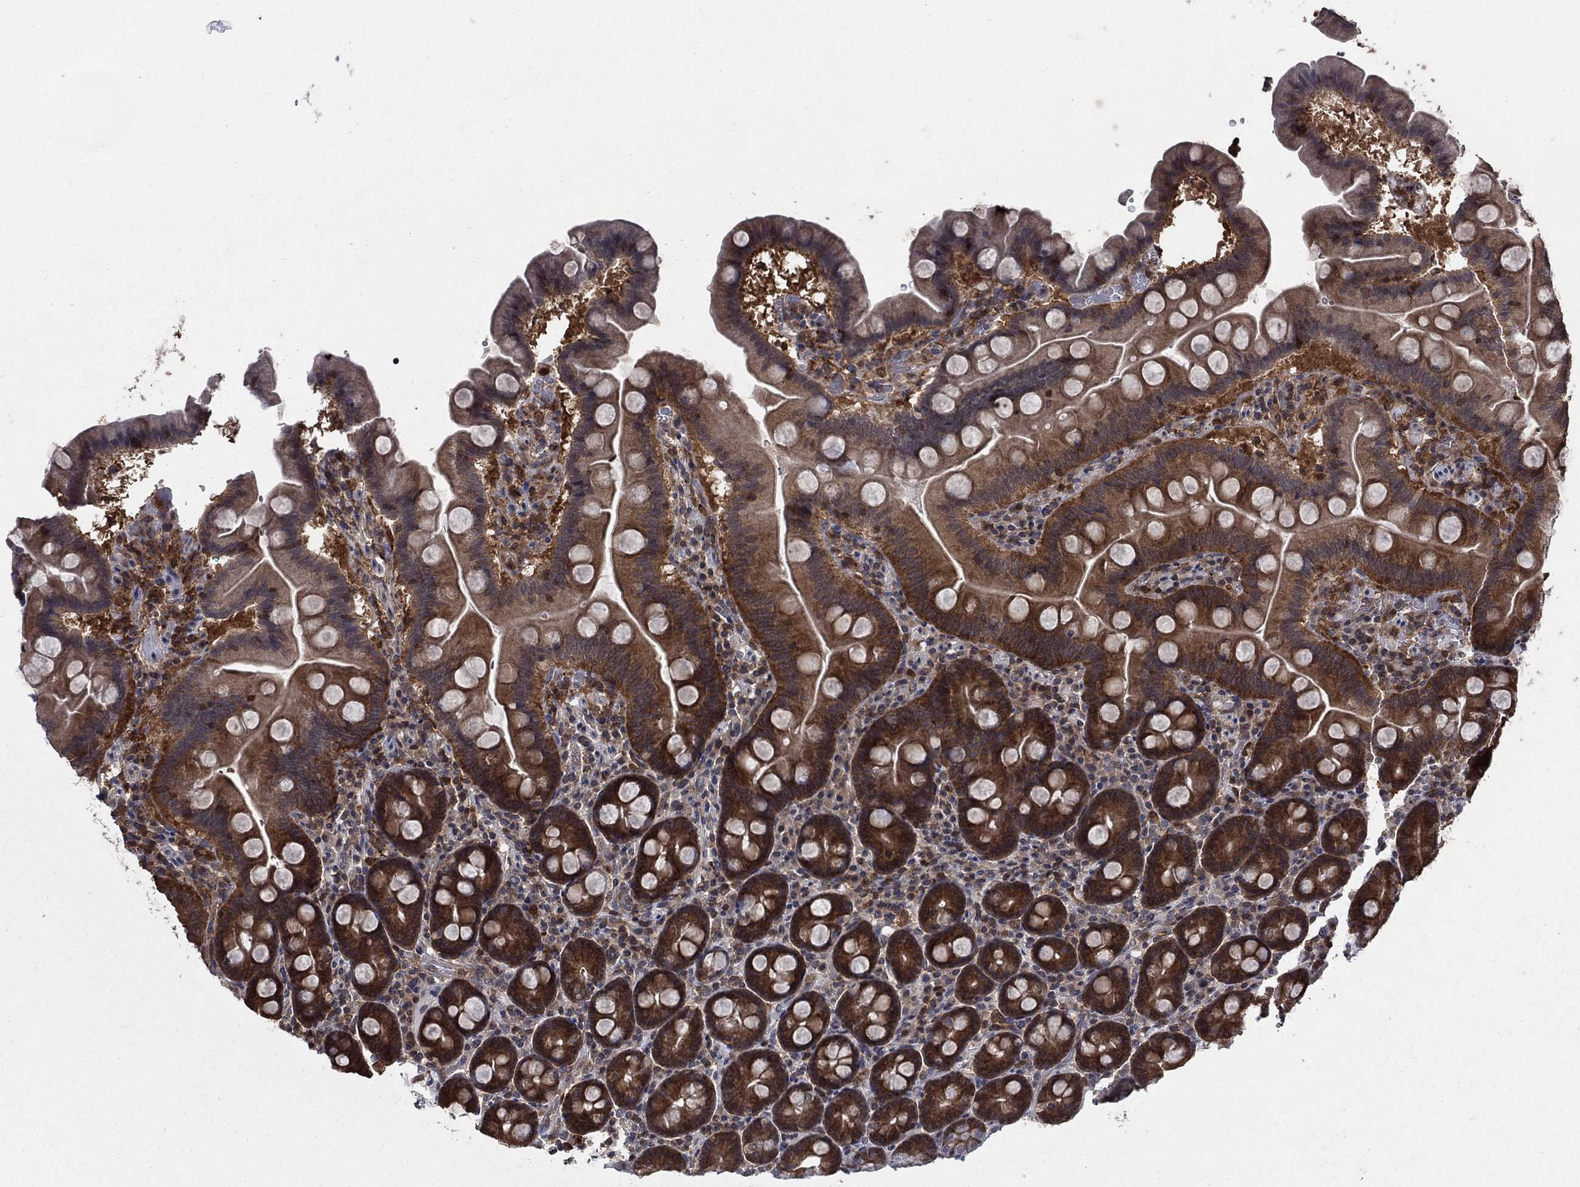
{"staining": {"intensity": "strong", "quantity": ">75%", "location": "cytoplasmic/membranous"}, "tissue": "duodenum", "cell_type": "Glandular cells", "image_type": "normal", "snomed": [{"axis": "morphology", "description": "Normal tissue, NOS"}, {"axis": "topography", "description": "Duodenum"}], "caption": "Glandular cells reveal high levels of strong cytoplasmic/membranous expression in approximately >75% of cells in benign human duodenum.", "gene": "CACYBP", "patient": {"sex": "male", "age": 59}}